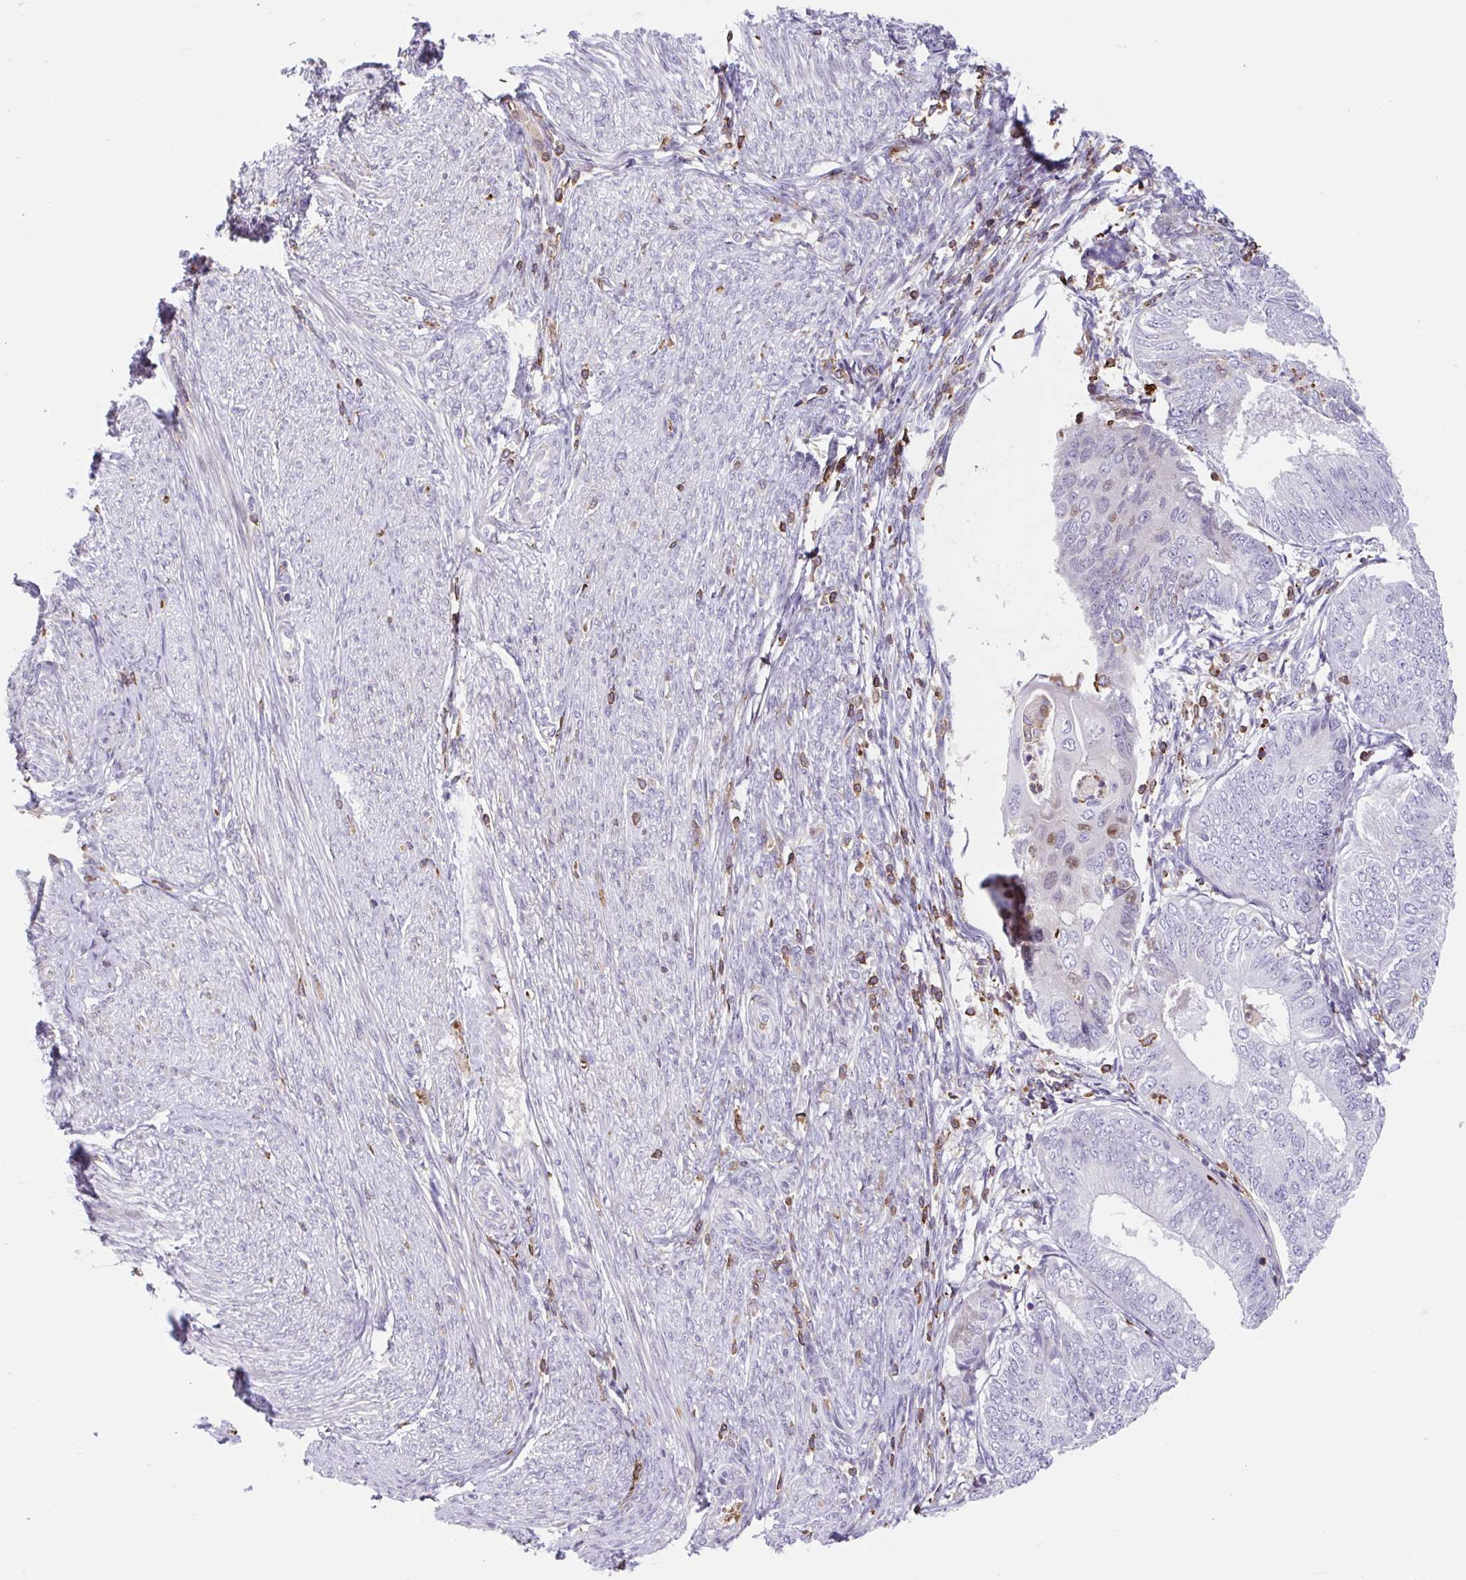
{"staining": {"intensity": "negative", "quantity": "none", "location": "none"}, "tissue": "endometrial cancer", "cell_type": "Tumor cells", "image_type": "cancer", "snomed": [{"axis": "morphology", "description": "Adenocarcinoma, NOS"}, {"axis": "topography", "description": "Endometrium"}], "caption": "IHC of endometrial cancer demonstrates no staining in tumor cells.", "gene": "TPRG1", "patient": {"sex": "female", "age": 58}}